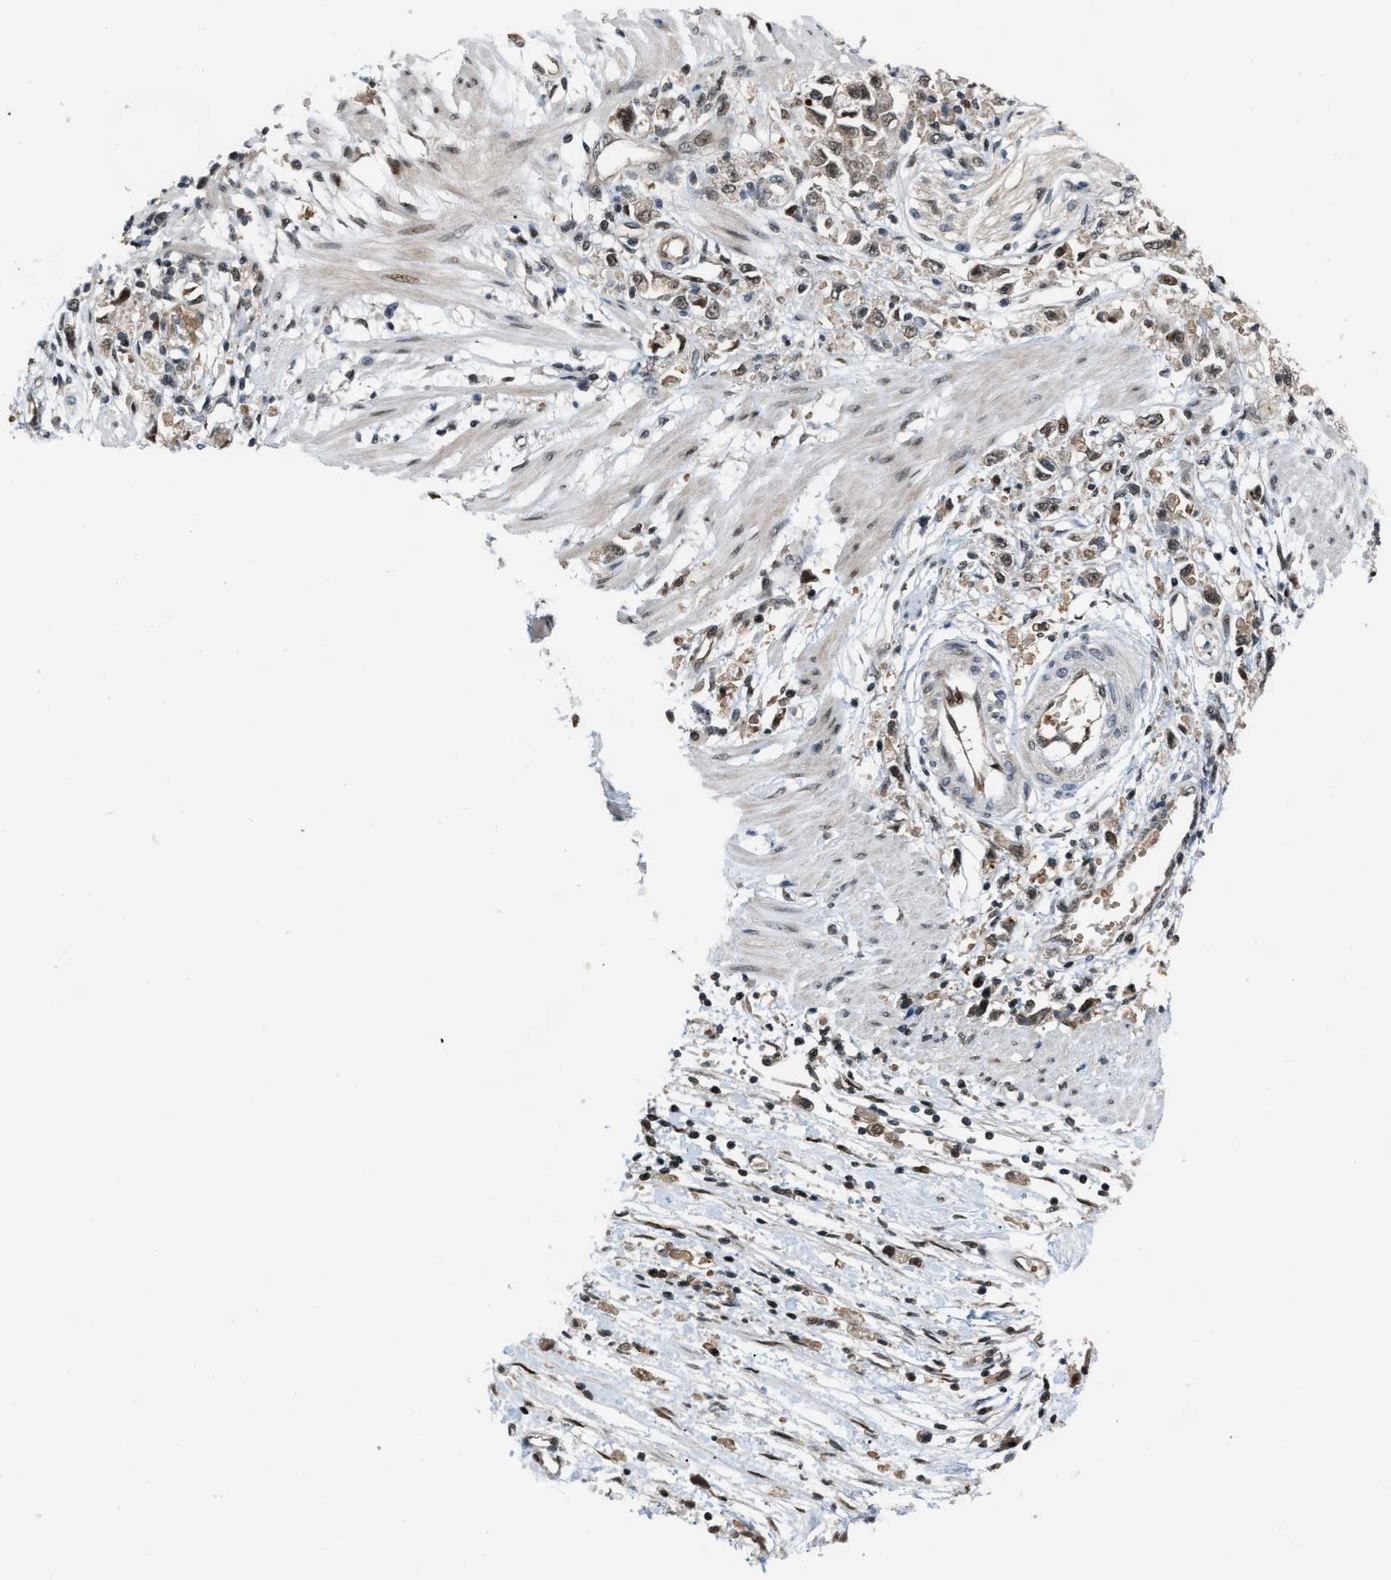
{"staining": {"intensity": "weak", "quantity": "25%-75%", "location": "cytoplasmic/membranous,nuclear"}, "tissue": "stomach cancer", "cell_type": "Tumor cells", "image_type": "cancer", "snomed": [{"axis": "morphology", "description": "Adenocarcinoma, NOS"}, {"axis": "topography", "description": "Stomach"}], "caption": "Immunohistochemical staining of stomach cancer (adenocarcinoma) displays low levels of weak cytoplasmic/membranous and nuclear protein positivity in approximately 25%-75% of tumor cells. Immunohistochemistry stains the protein of interest in brown and the nuclei are stained blue.", "gene": "RFFL", "patient": {"sex": "female", "age": 59}}